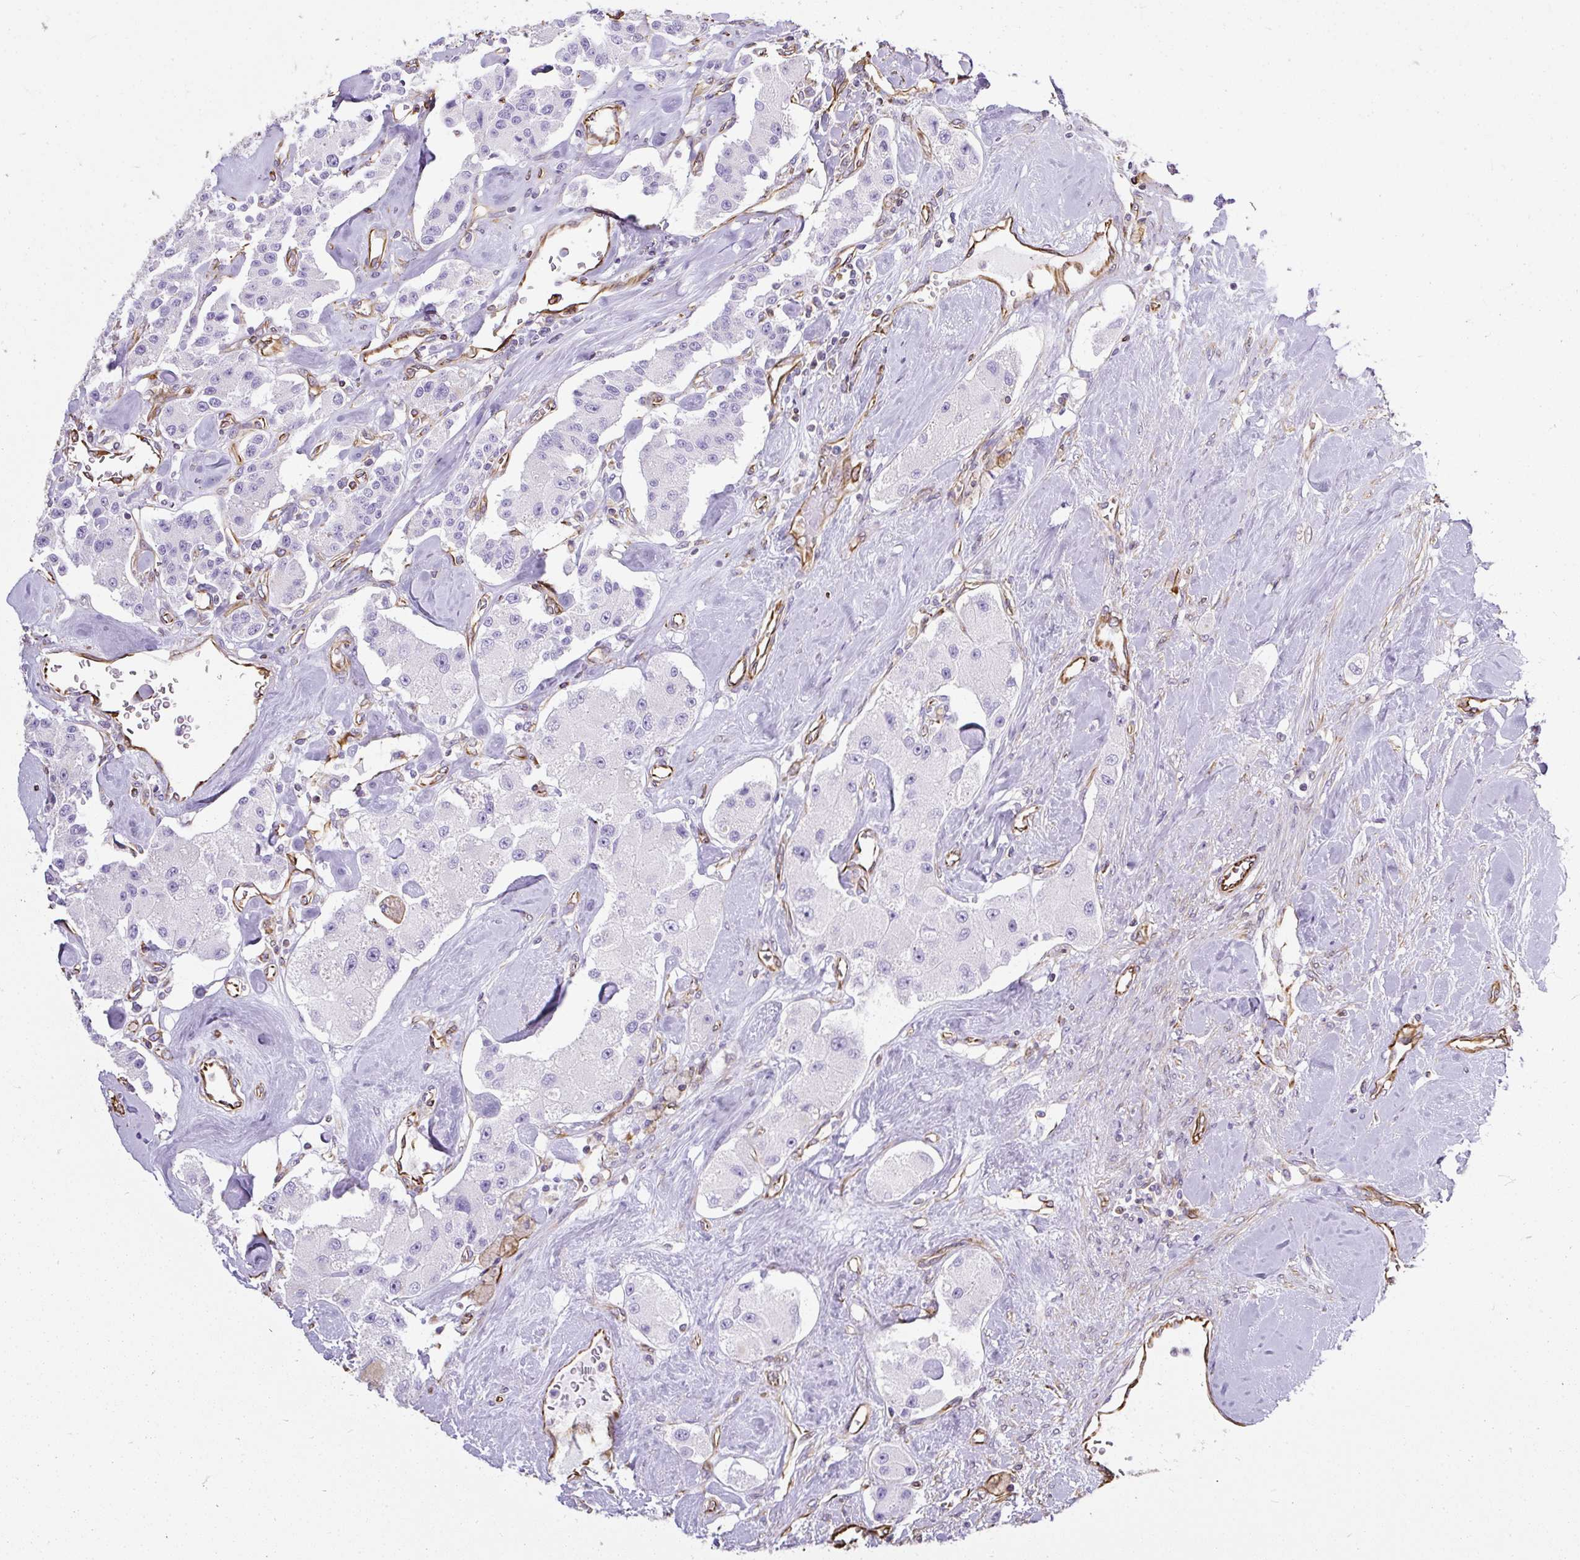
{"staining": {"intensity": "negative", "quantity": "none", "location": "none"}, "tissue": "carcinoid", "cell_type": "Tumor cells", "image_type": "cancer", "snomed": [{"axis": "morphology", "description": "Carcinoid, malignant, NOS"}, {"axis": "topography", "description": "Pancreas"}], "caption": "High magnification brightfield microscopy of carcinoid (malignant) stained with DAB (3,3'-diaminobenzidine) (brown) and counterstained with hematoxylin (blue): tumor cells show no significant staining.", "gene": "PLS1", "patient": {"sex": "male", "age": 41}}